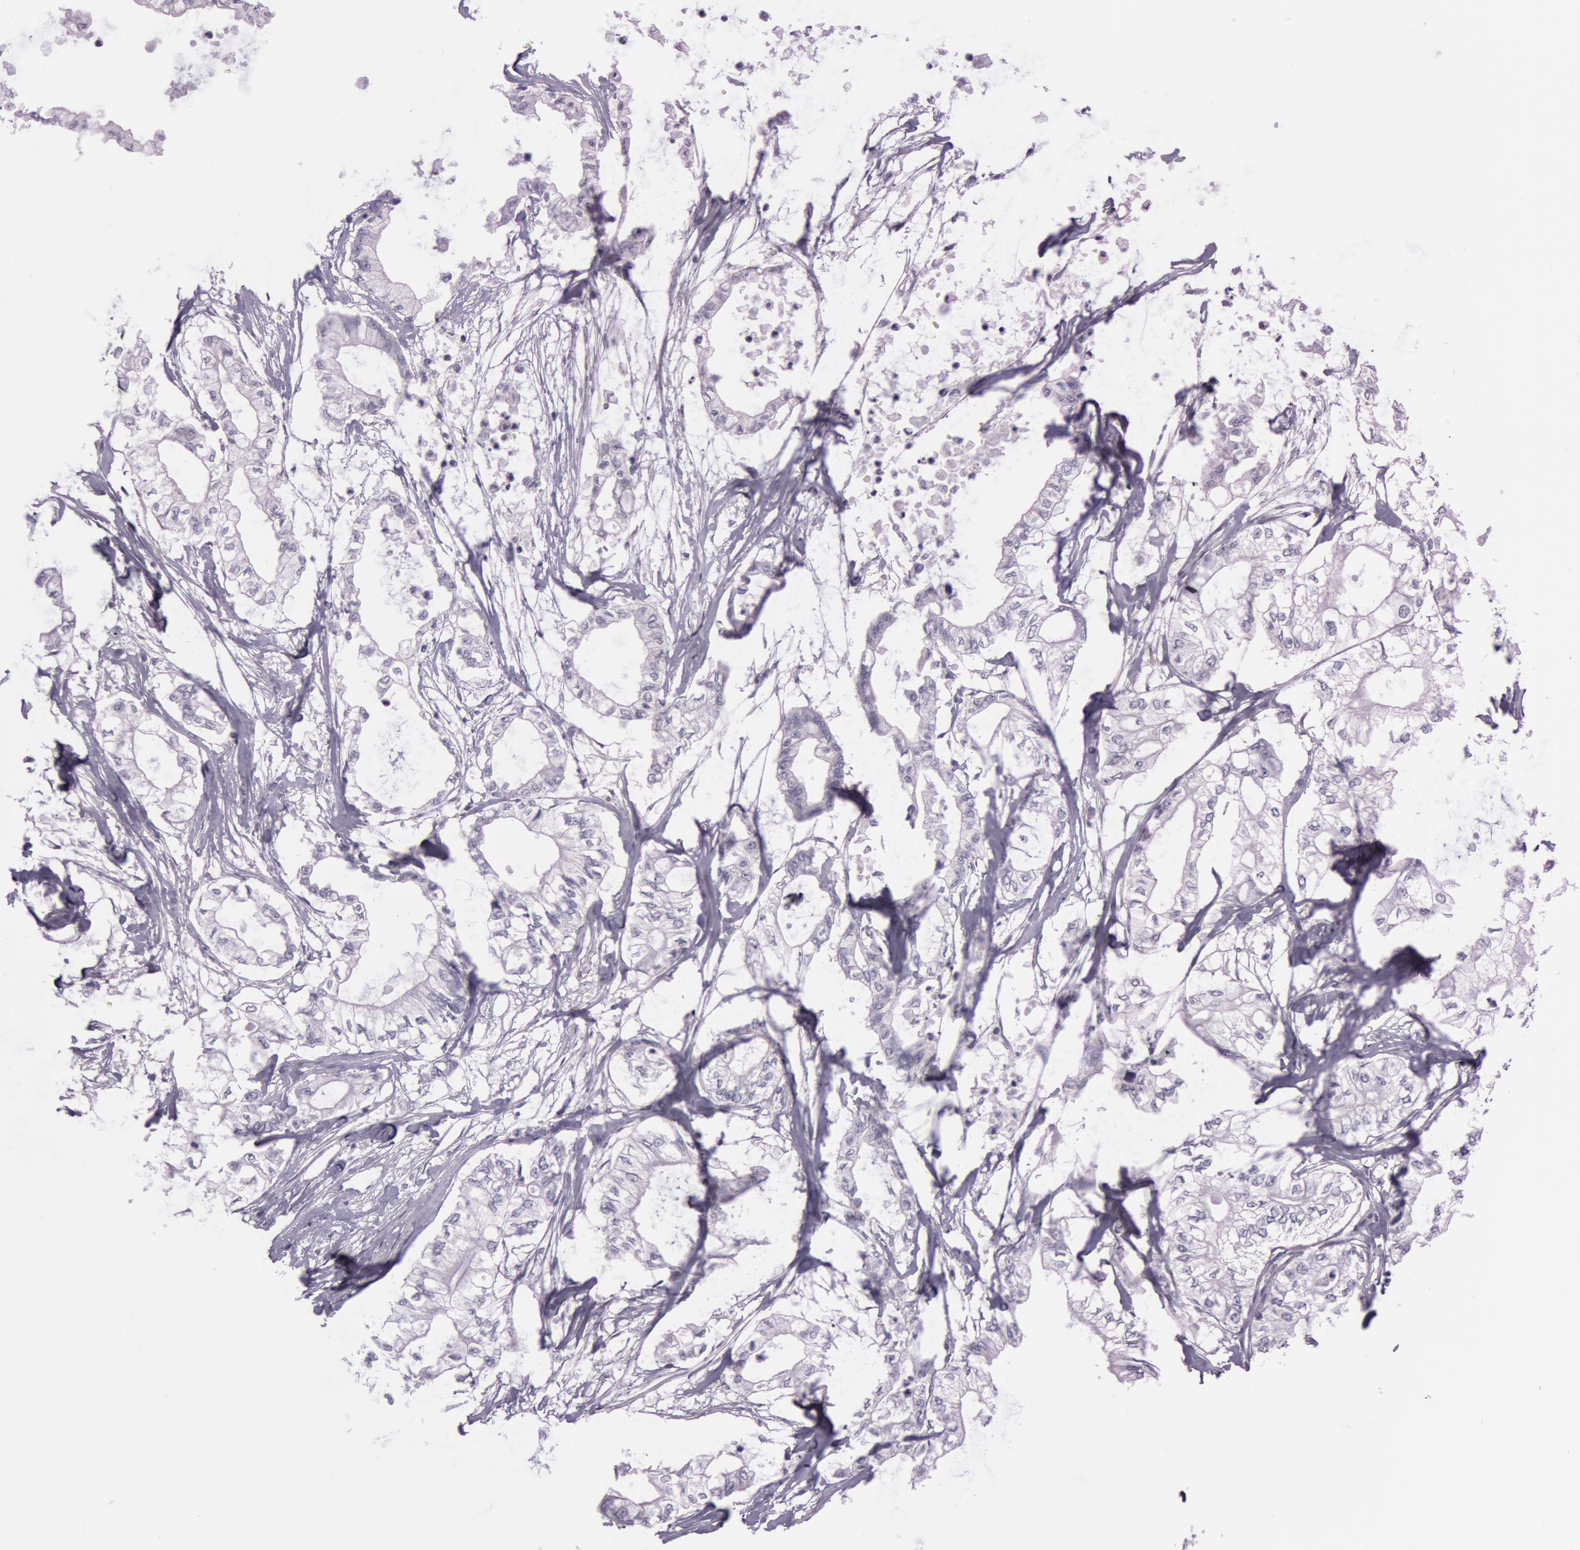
{"staining": {"intensity": "negative", "quantity": "none", "location": "none"}, "tissue": "pancreatic cancer", "cell_type": "Tumor cells", "image_type": "cancer", "snomed": [{"axis": "morphology", "description": "Adenocarcinoma, NOS"}, {"axis": "topography", "description": "Pancreas"}], "caption": "Pancreatic cancer was stained to show a protein in brown. There is no significant expression in tumor cells.", "gene": "S100A7", "patient": {"sex": "male", "age": 79}}